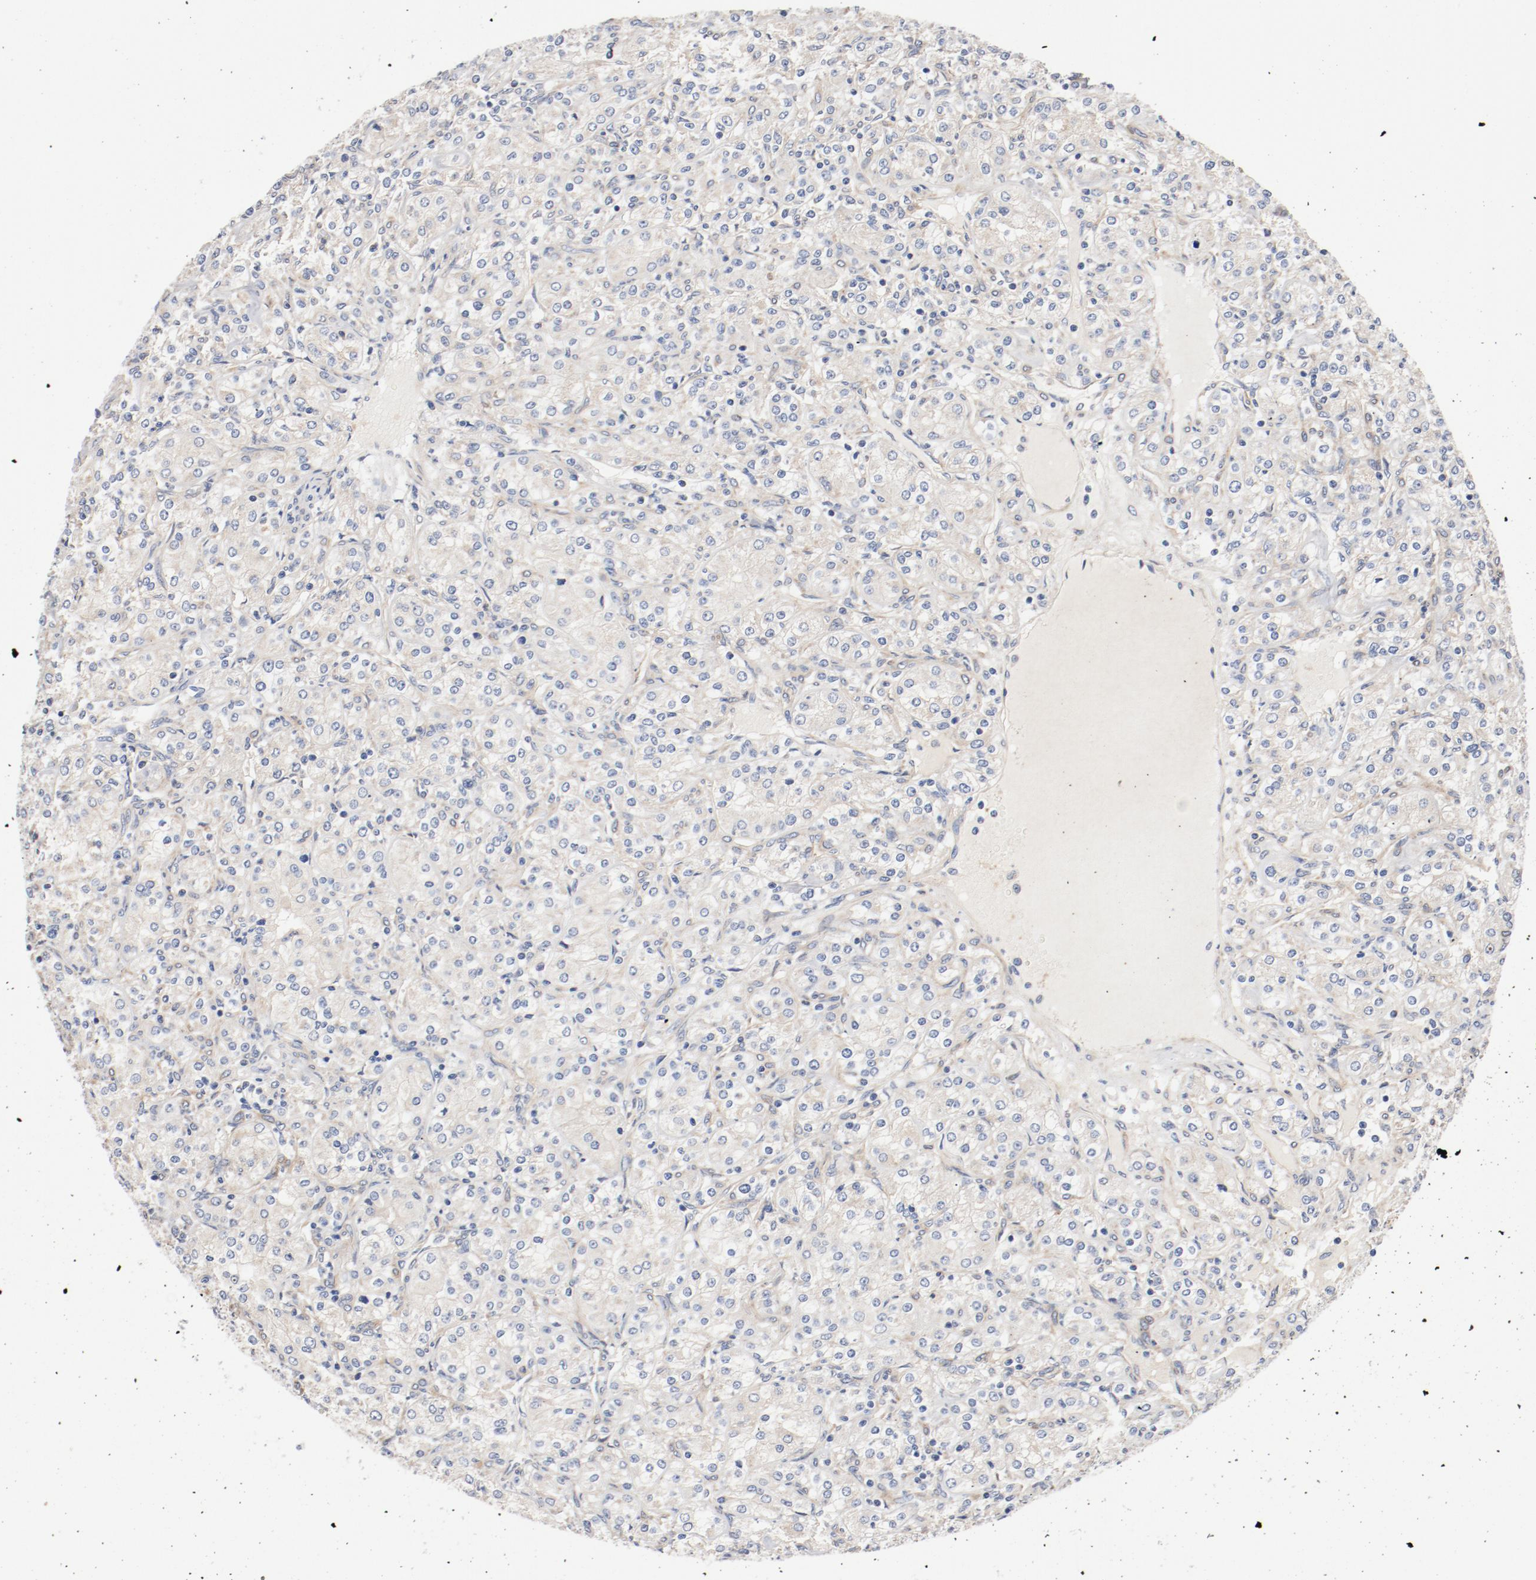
{"staining": {"intensity": "negative", "quantity": "none", "location": "none"}, "tissue": "renal cancer", "cell_type": "Tumor cells", "image_type": "cancer", "snomed": [{"axis": "morphology", "description": "Adenocarcinoma, NOS"}, {"axis": "topography", "description": "Kidney"}], "caption": "Micrograph shows no protein expression in tumor cells of renal cancer (adenocarcinoma) tissue.", "gene": "ILK", "patient": {"sex": "male", "age": 77}}